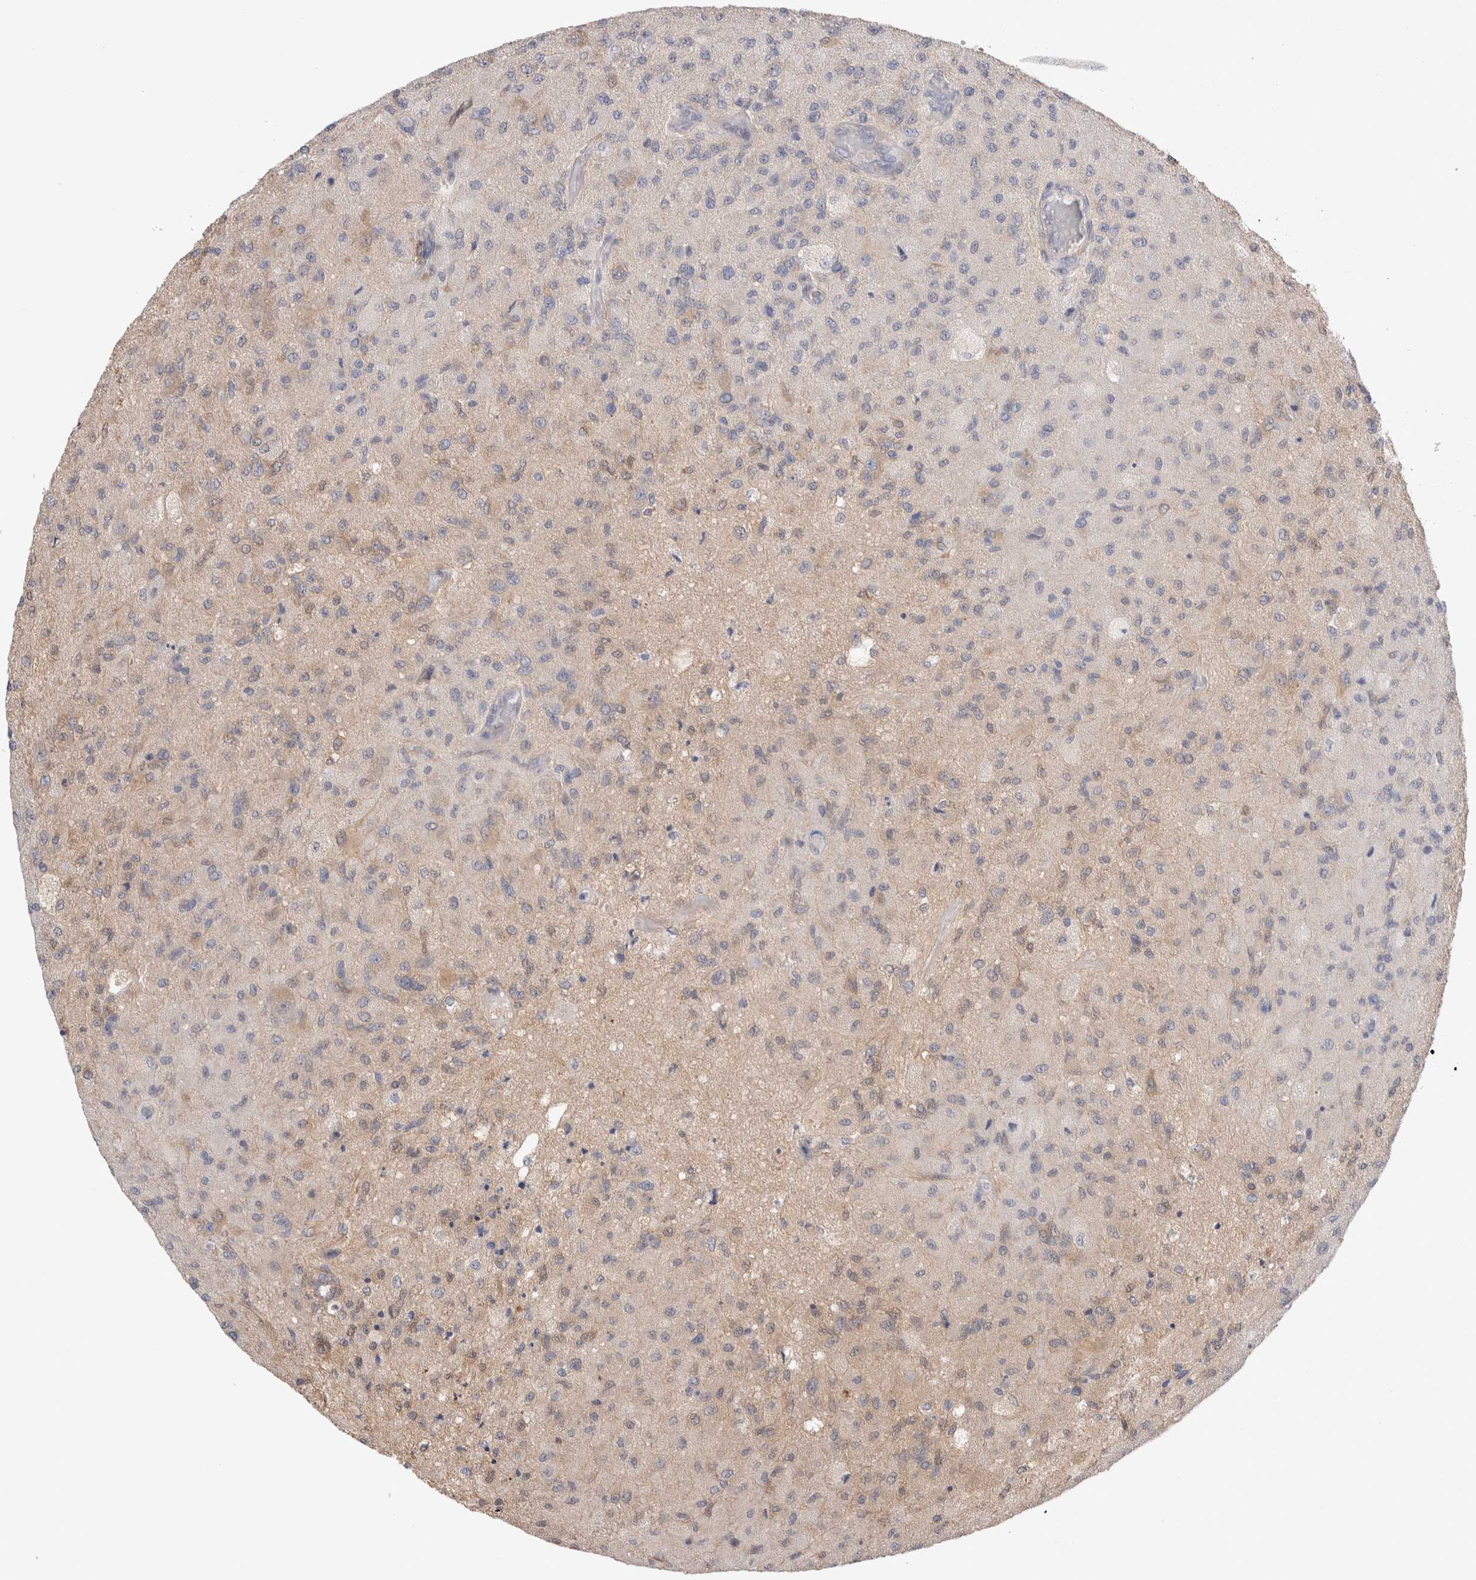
{"staining": {"intensity": "negative", "quantity": "none", "location": "none"}, "tissue": "glioma", "cell_type": "Tumor cells", "image_type": "cancer", "snomed": [{"axis": "morphology", "description": "Normal tissue, NOS"}, {"axis": "morphology", "description": "Glioma, malignant, High grade"}, {"axis": "topography", "description": "Cerebral cortex"}], "caption": "There is no significant positivity in tumor cells of glioma.", "gene": "IFT74", "patient": {"sex": "male", "age": 77}}